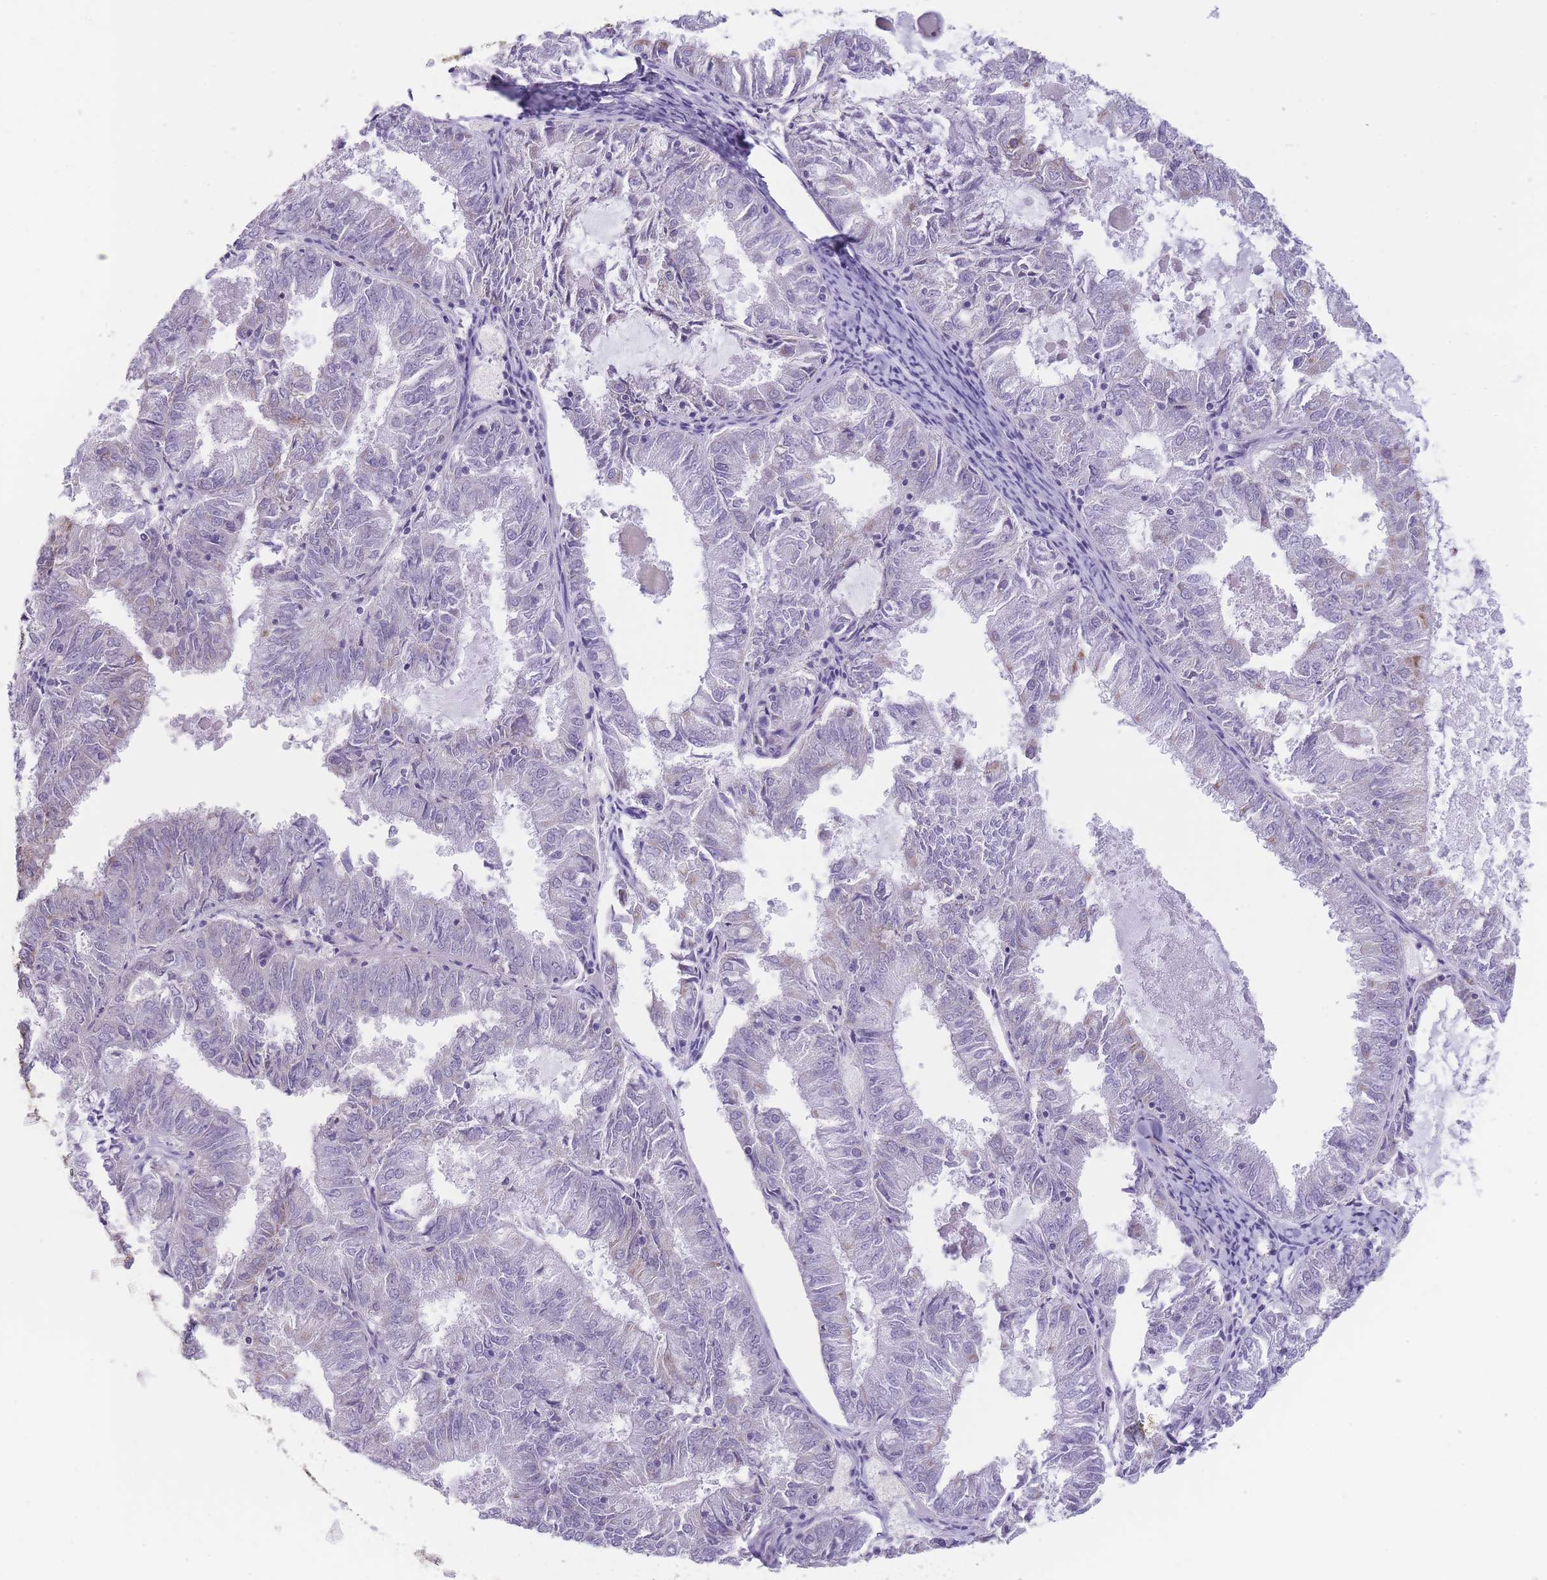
{"staining": {"intensity": "moderate", "quantity": "<25%", "location": "cytoplasmic/membranous"}, "tissue": "endometrial cancer", "cell_type": "Tumor cells", "image_type": "cancer", "snomed": [{"axis": "morphology", "description": "Adenocarcinoma, NOS"}, {"axis": "topography", "description": "Endometrium"}], "caption": "IHC (DAB (3,3'-diaminobenzidine)) staining of adenocarcinoma (endometrial) demonstrates moderate cytoplasmic/membranous protein expression in about <25% of tumor cells. (DAB (3,3'-diaminobenzidine) IHC, brown staining for protein, blue staining for nuclei).", "gene": "ZBTB24", "patient": {"sex": "female", "age": 57}}